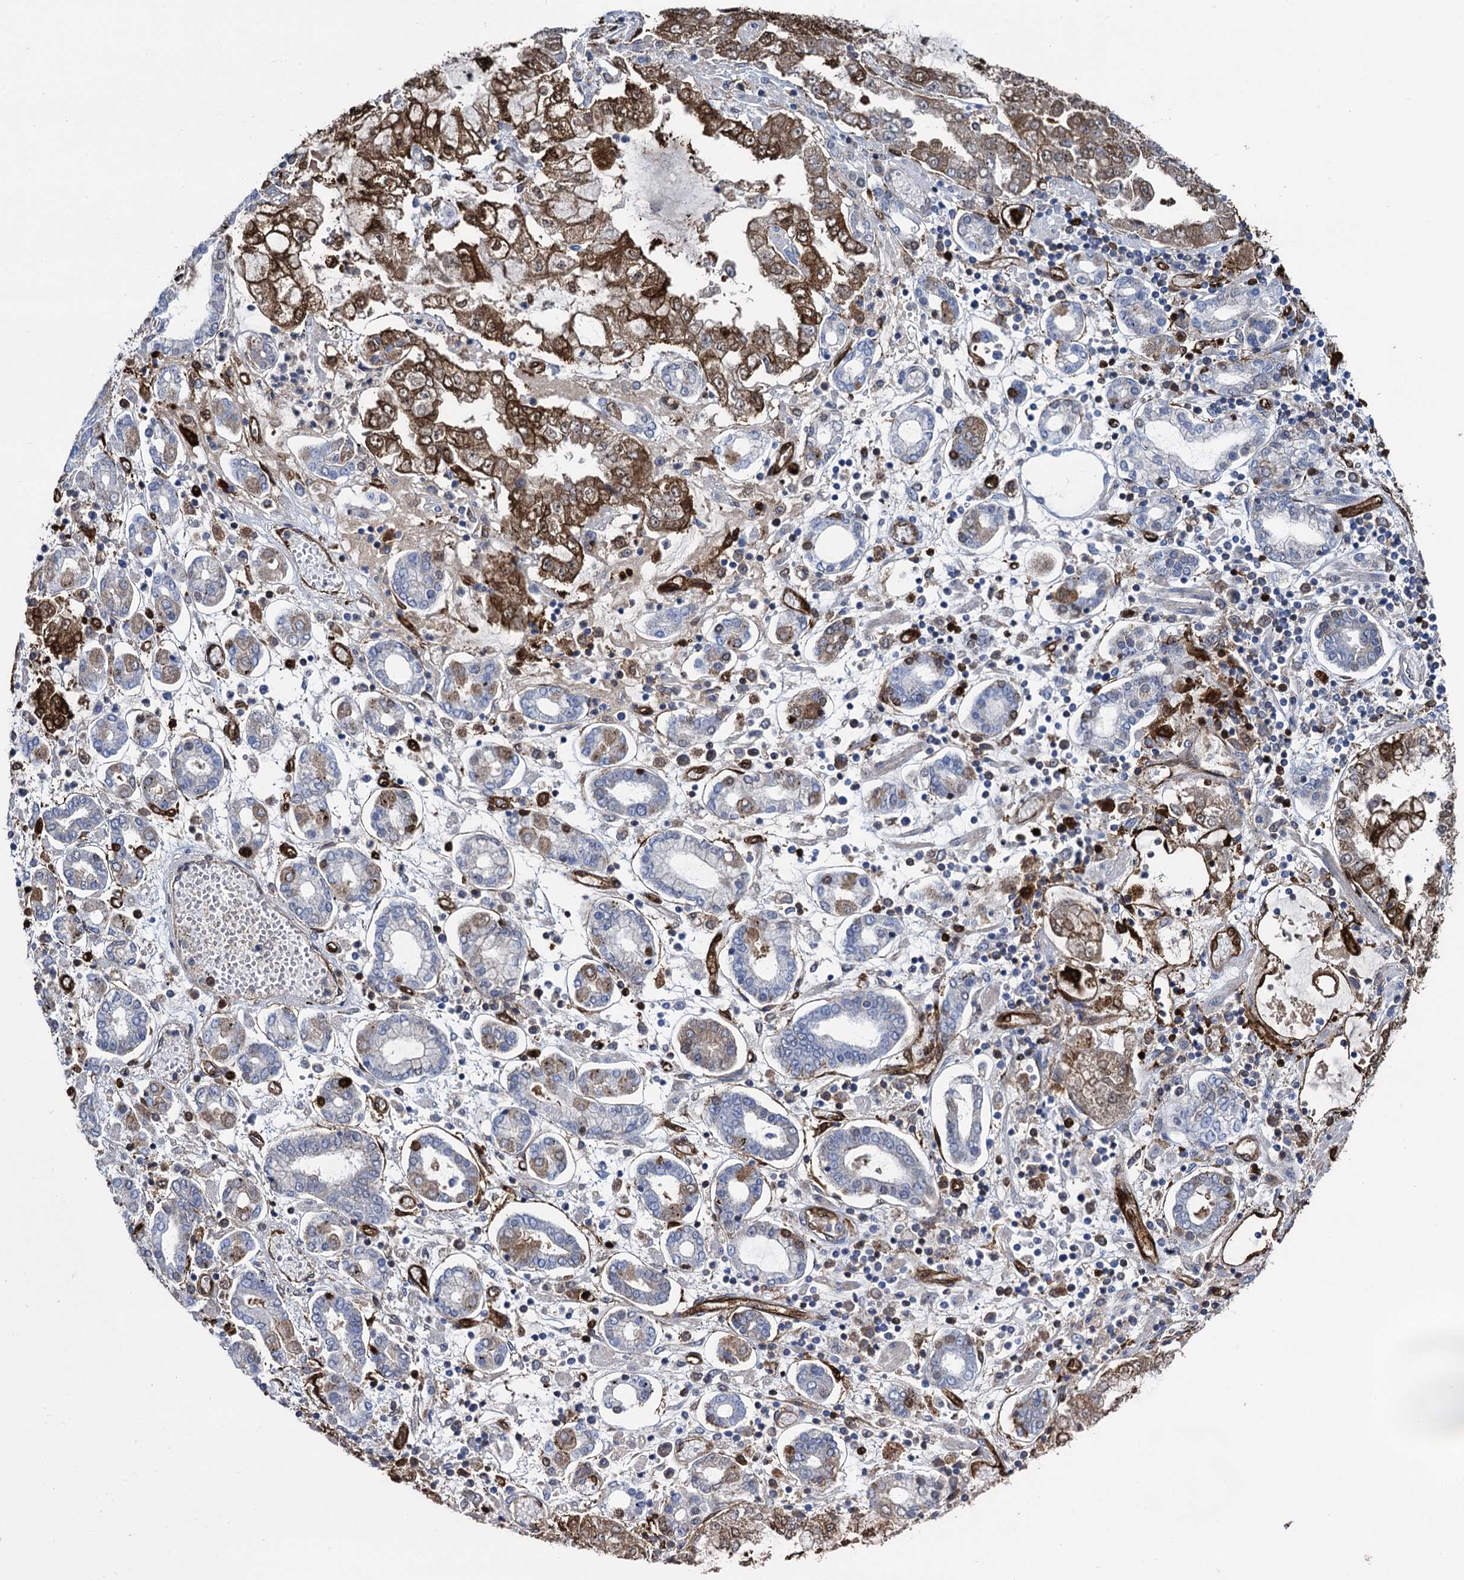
{"staining": {"intensity": "strong", "quantity": "25%-75%", "location": "cytoplasmic/membranous"}, "tissue": "stomach cancer", "cell_type": "Tumor cells", "image_type": "cancer", "snomed": [{"axis": "morphology", "description": "Adenocarcinoma, NOS"}, {"axis": "topography", "description": "Stomach"}], "caption": "The photomicrograph demonstrates immunohistochemical staining of adenocarcinoma (stomach). There is strong cytoplasmic/membranous staining is seen in approximately 25%-75% of tumor cells.", "gene": "FABP5", "patient": {"sex": "male", "age": 76}}